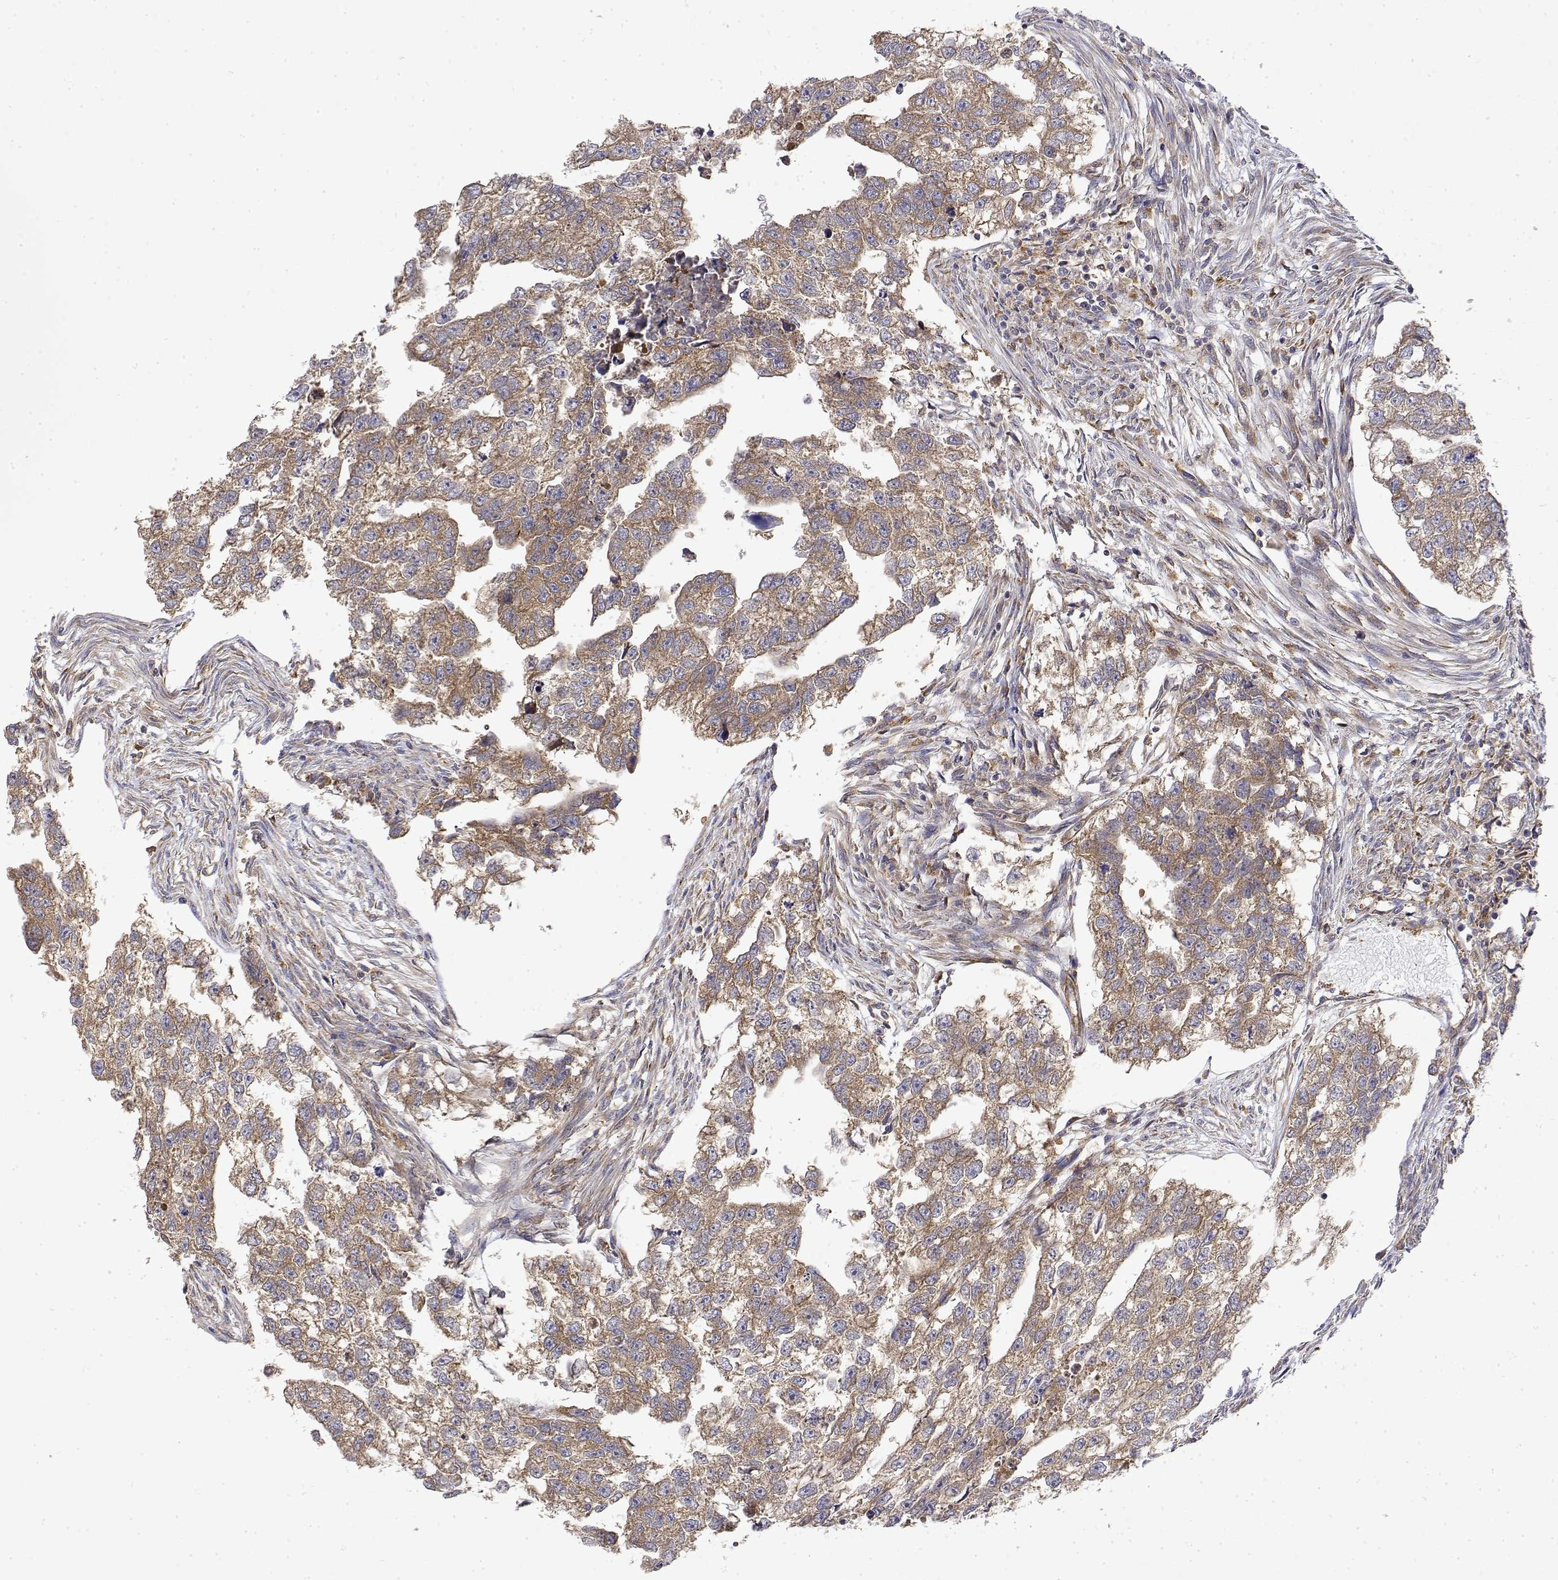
{"staining": {"intensity": "moderate", "quantity": ">75%", "location": "cytoplasmic/membranous"}, "tissue": "testis cancer", "cell_type": "Tumor cells", "image_type": "cancer", "snomed": [{"axis": "morphology", "description": "Carcinoma, Embryonal, NOS"}, {"axis": "morphology", "description": "Teratoma, malignant, NOS"}, {"axis": "topography", "description": "Testis"}], "caption": "Immunohistochemistry (DAB) staining of human teratoma (malignant) (testis) exhibits moderate cytoplasmic/membranous protein positivity in about >75% of tumor cells.", "gene": "PACSIN2", "patient": {"sex": "male", "age": 44}}